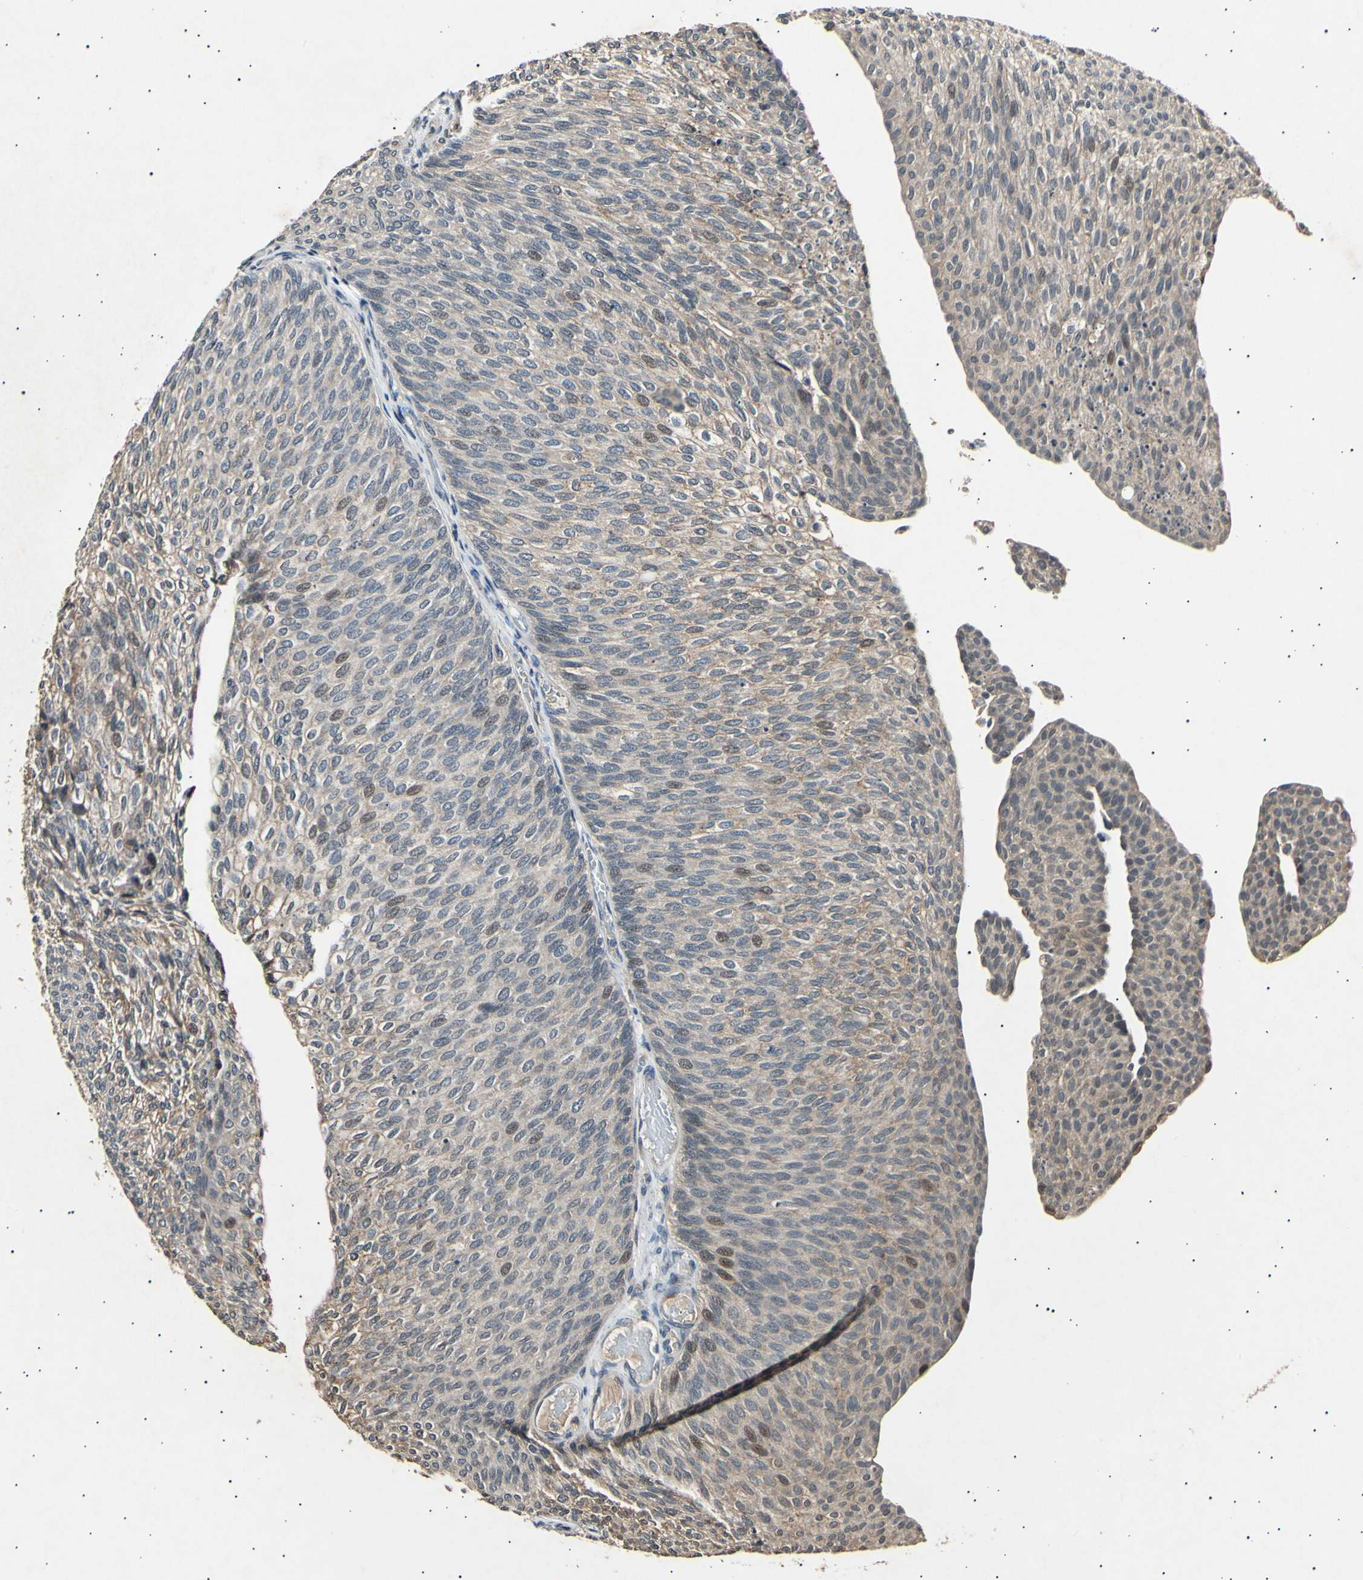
{"staining": {"intensity": "weak", "quantity": ">75%", "location": "cytoplasmic/membranous,nuclear"}, "tissue": "urothelial cancer", "cell_type": "Tumor cells", "image_type": "cancer", "snomed": [{"axis": "morphology", "description": "Urothelial carcinoma, Low grade"}, {"axis": "topography", "description": "Urinary bladder"}], "caption": "Urothelial carcinoma (low-grade) stained with a brown dye shows weak cytoplasmic/membranous and nuclear positive positivity in about >75% of tumor cells.", "gene": "ADCY3", "patient": {"sex": "female", "age": 79}}